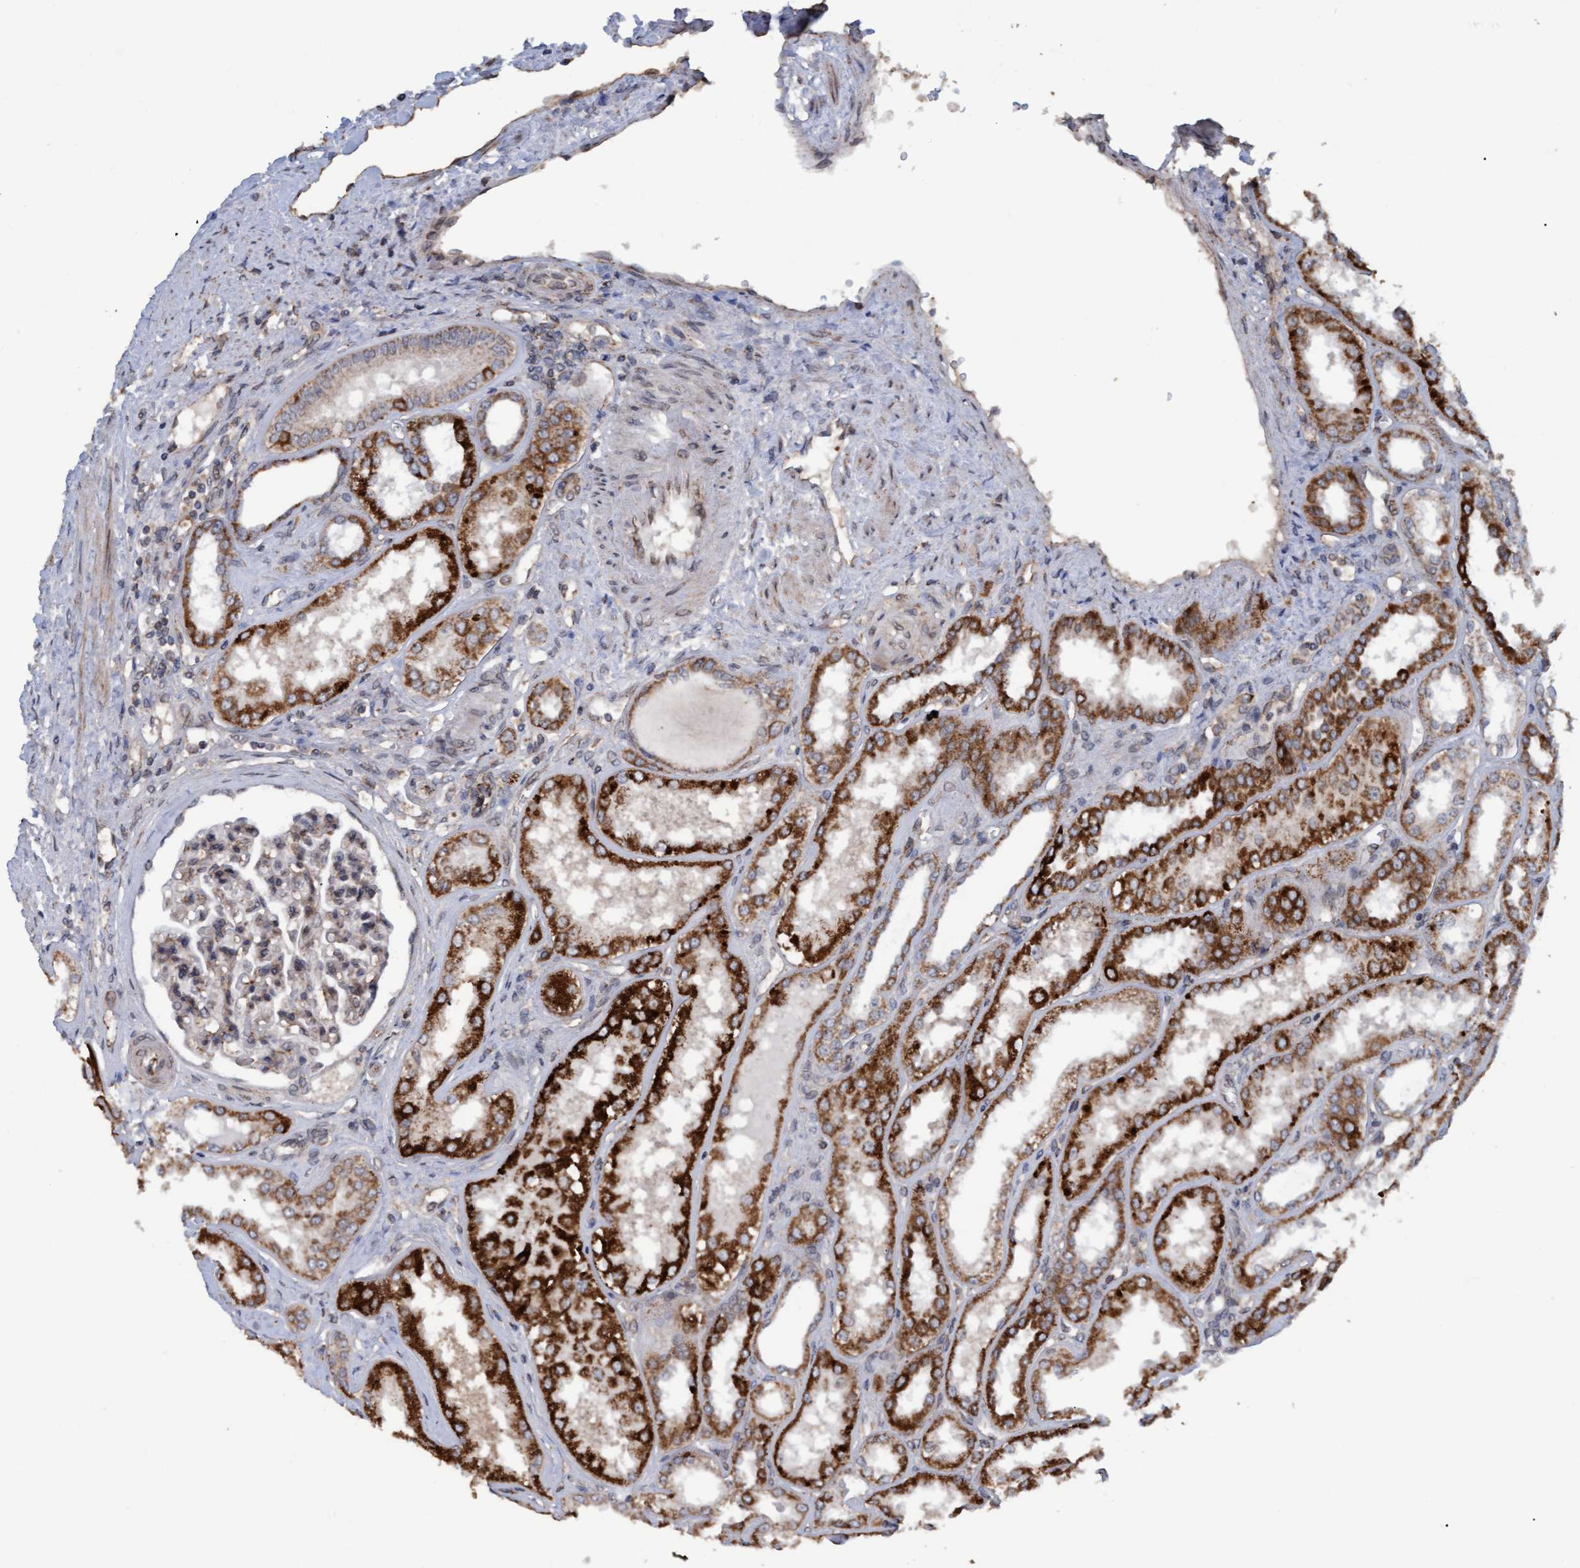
{"staining": {"intensity": "weak", "quantity": "25%-75%", "location": "cytoplasmic/membranous"}, "tissue": "kidney", "cell_type": "Cells in glomeruli", "image_type": "normal", "snomed": [{"axis": "morphology", "description": "Normal tissue, NOS"}, {"axis": "topography", "description": "Kidney"}], "caption": "A micrograph of human kidney stained for a protein exhibits weak cytoplasmic/membranous brown staining in cells in glomeruli.", "gene": "MGLL", "patient": {"sex": "female", "age": 56}}